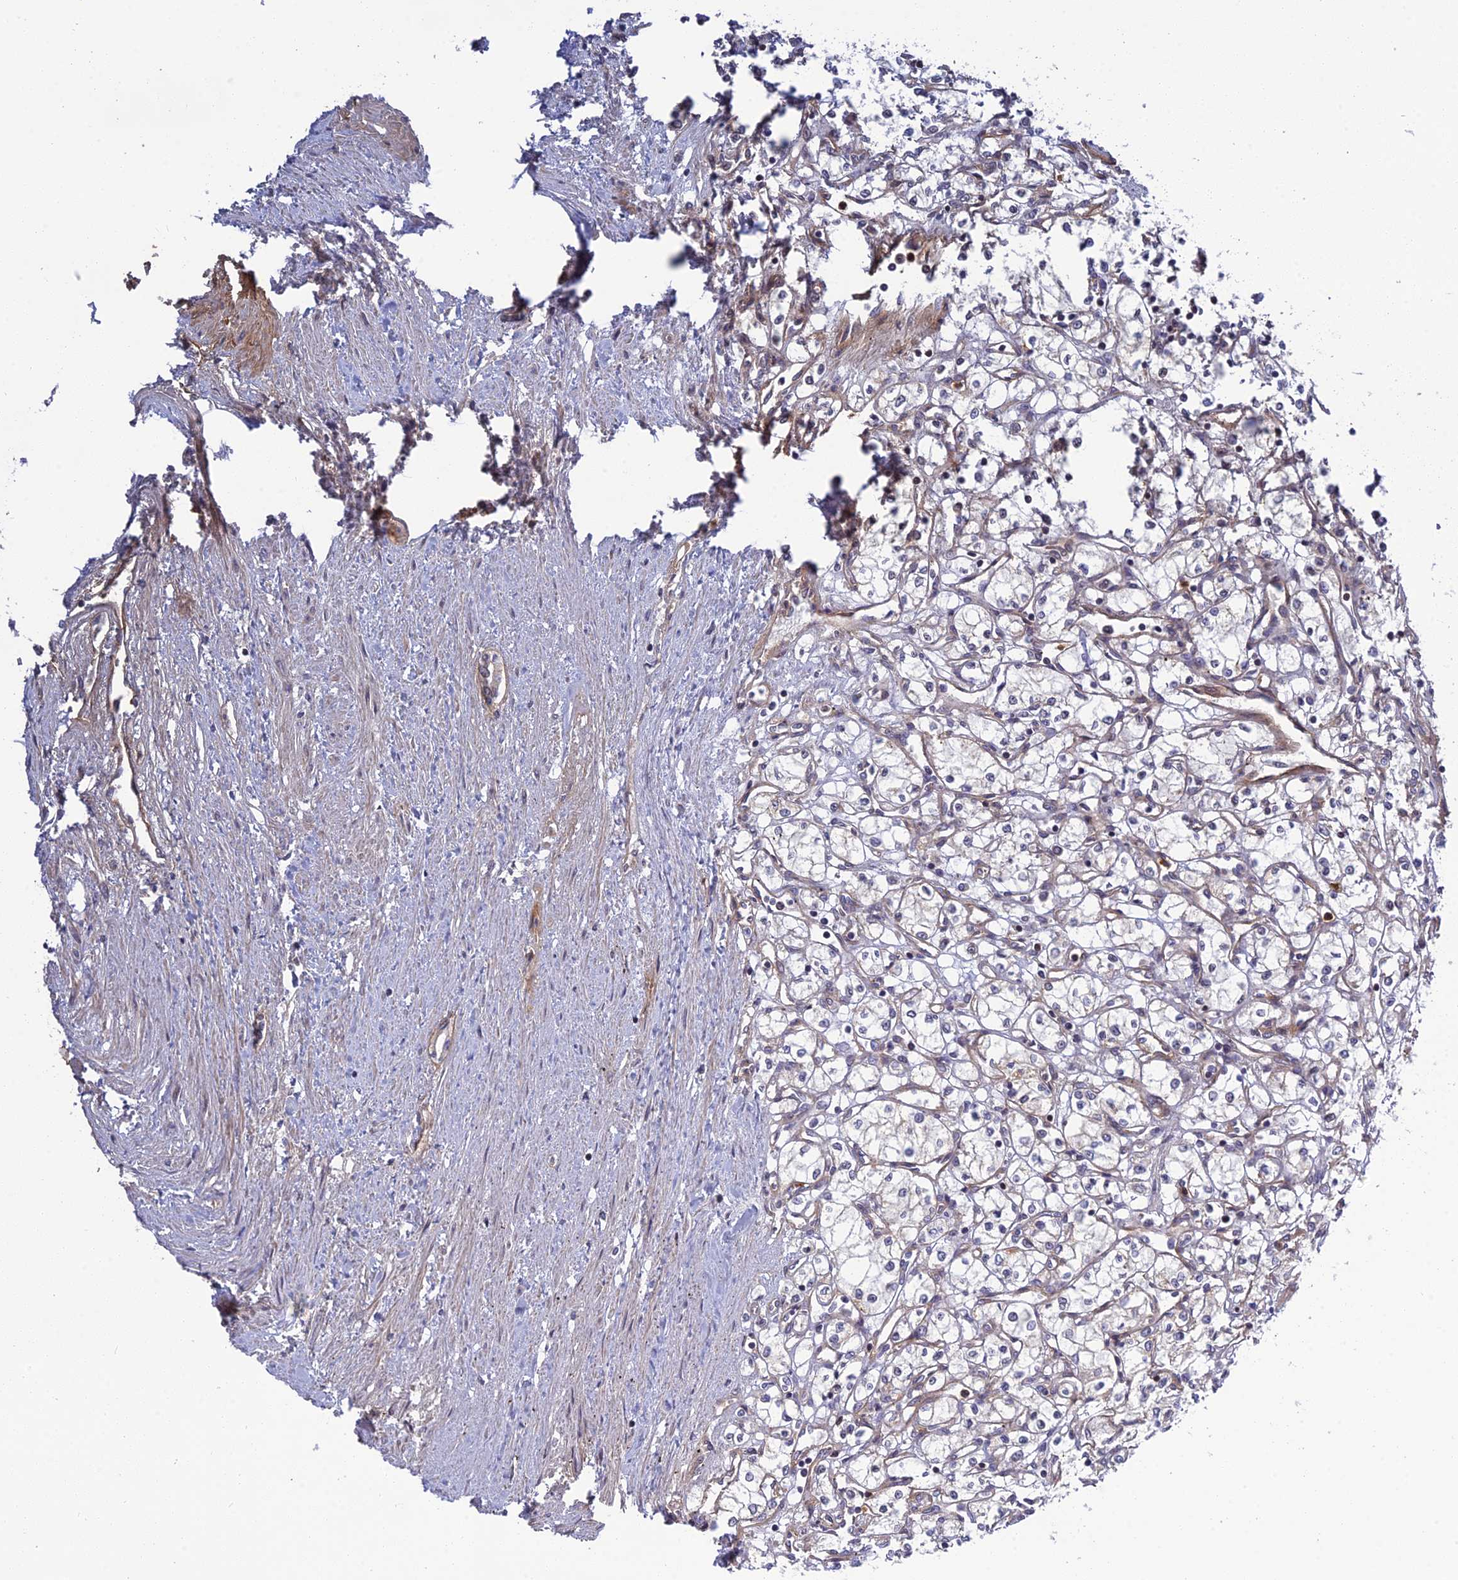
{"staining": {"intensity": "negative", "quantity": "none", "location": "none"}, "tissue": "renal cancer", "cell_type": "Tumor cells", "image_type": "cancer", "snomed": [{"axis": "morphology", "description": "Adenocarcinoma, NOS"}, {"axis": "topography", "description": "Kidney"}], "caption": "This photomicrograph is of renal adenocarcinoma stained with IHC to label a protein in brown with the nuclei are counter-stained blue. There is no expression in tumor cells.", "gene": "REXO1", "patient": {"sex": "male", "age": 59}}